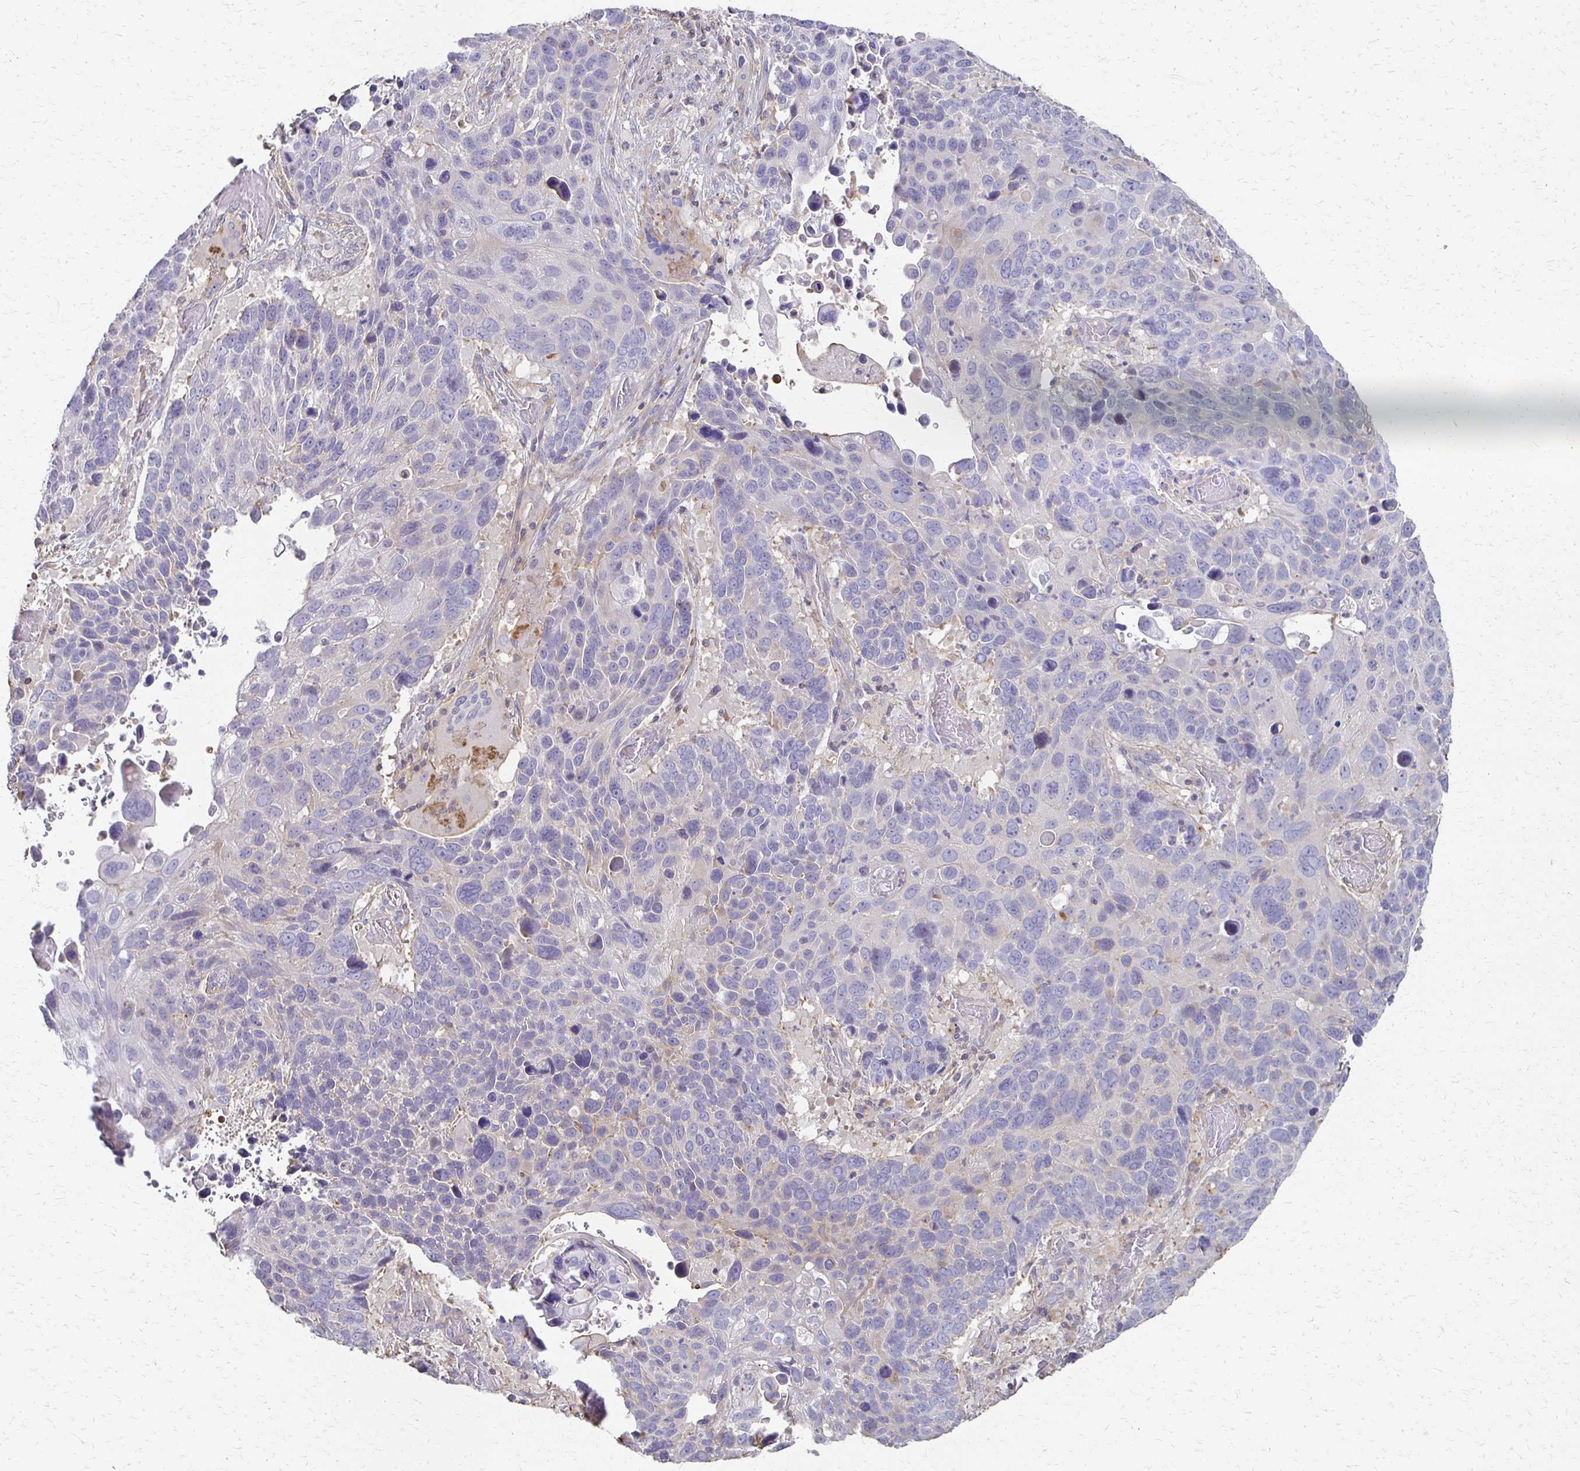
{"staining": {"intensity": "negative", "quantity": "none", "location": "none"}, "tissue": "lung cancer", "cell_type": "Tumor cells", "image_type": "cancer", "snomed": [{"axis": "morphology", "description": "Squamous cell carcinoma, NOS"}, {"axis": "topography", "description": "Lung"}], "caption": "Protein analysis of lung cancer (squamous cell carcinoma) reveals no significant expression in tumor cells.", "gene": "C1QTNF7", "patient": {"sex": "male", "age": 68}}